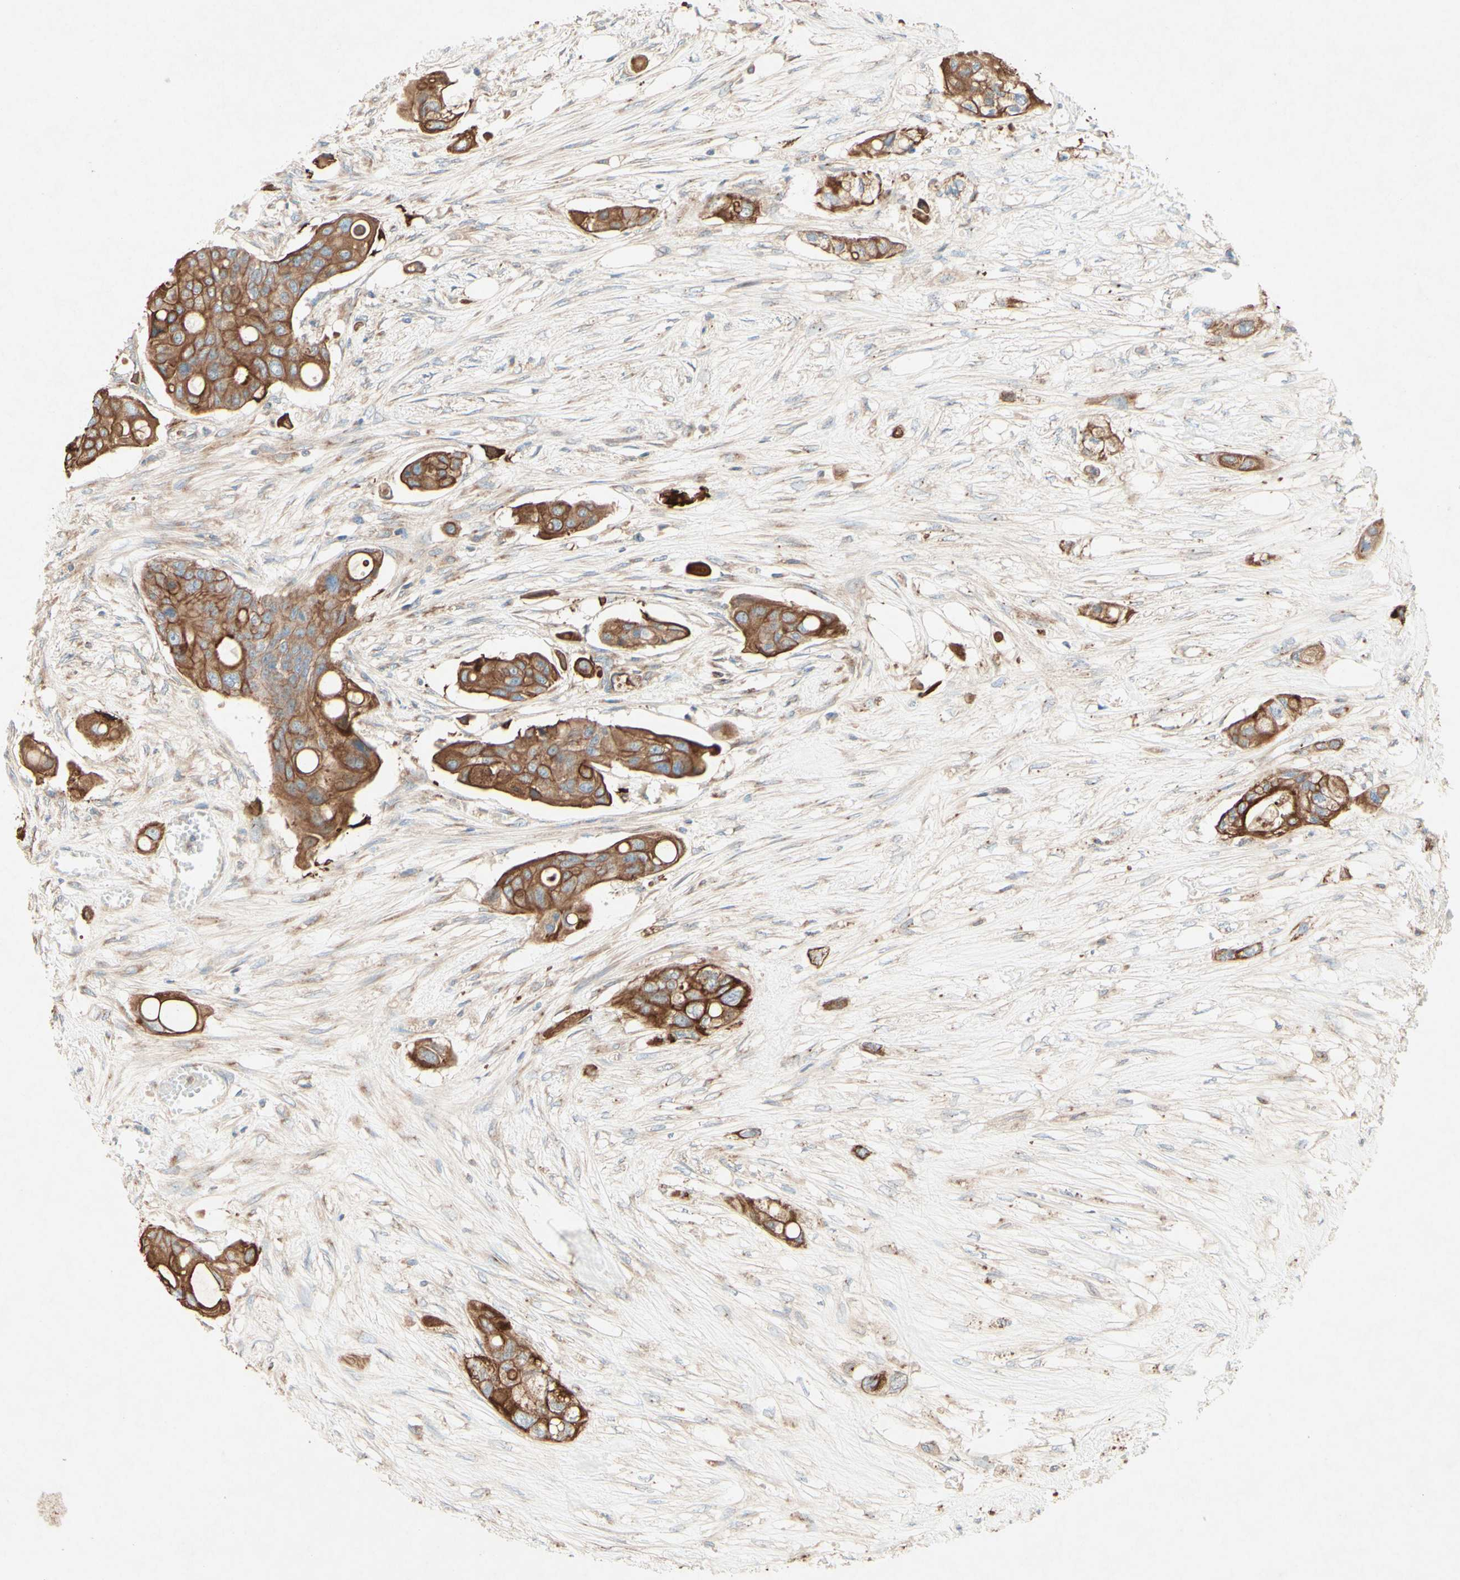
{"staining": {"intensity": "moderate", "quantity": ">75%", "location": "cytoplasmic/membranous"}, "tissue": "colorectal cancer", "cell_type": "Tumor cells", "image_type": "cancer", "snomed": [{"axis": "morphology", "description": "Adenocarcinoma, NOS"}, {"axis": "topography", "description": "Colon"}], "caption": "Moderate cytoplasmic/membranous expression for a protein is seen in about >75% of tumor cells of colorectal cancer (adenocarcinoma) using immunohistochemistry.", "gene": "MTM1", "patient": {"sex": "female", "age": 57}}